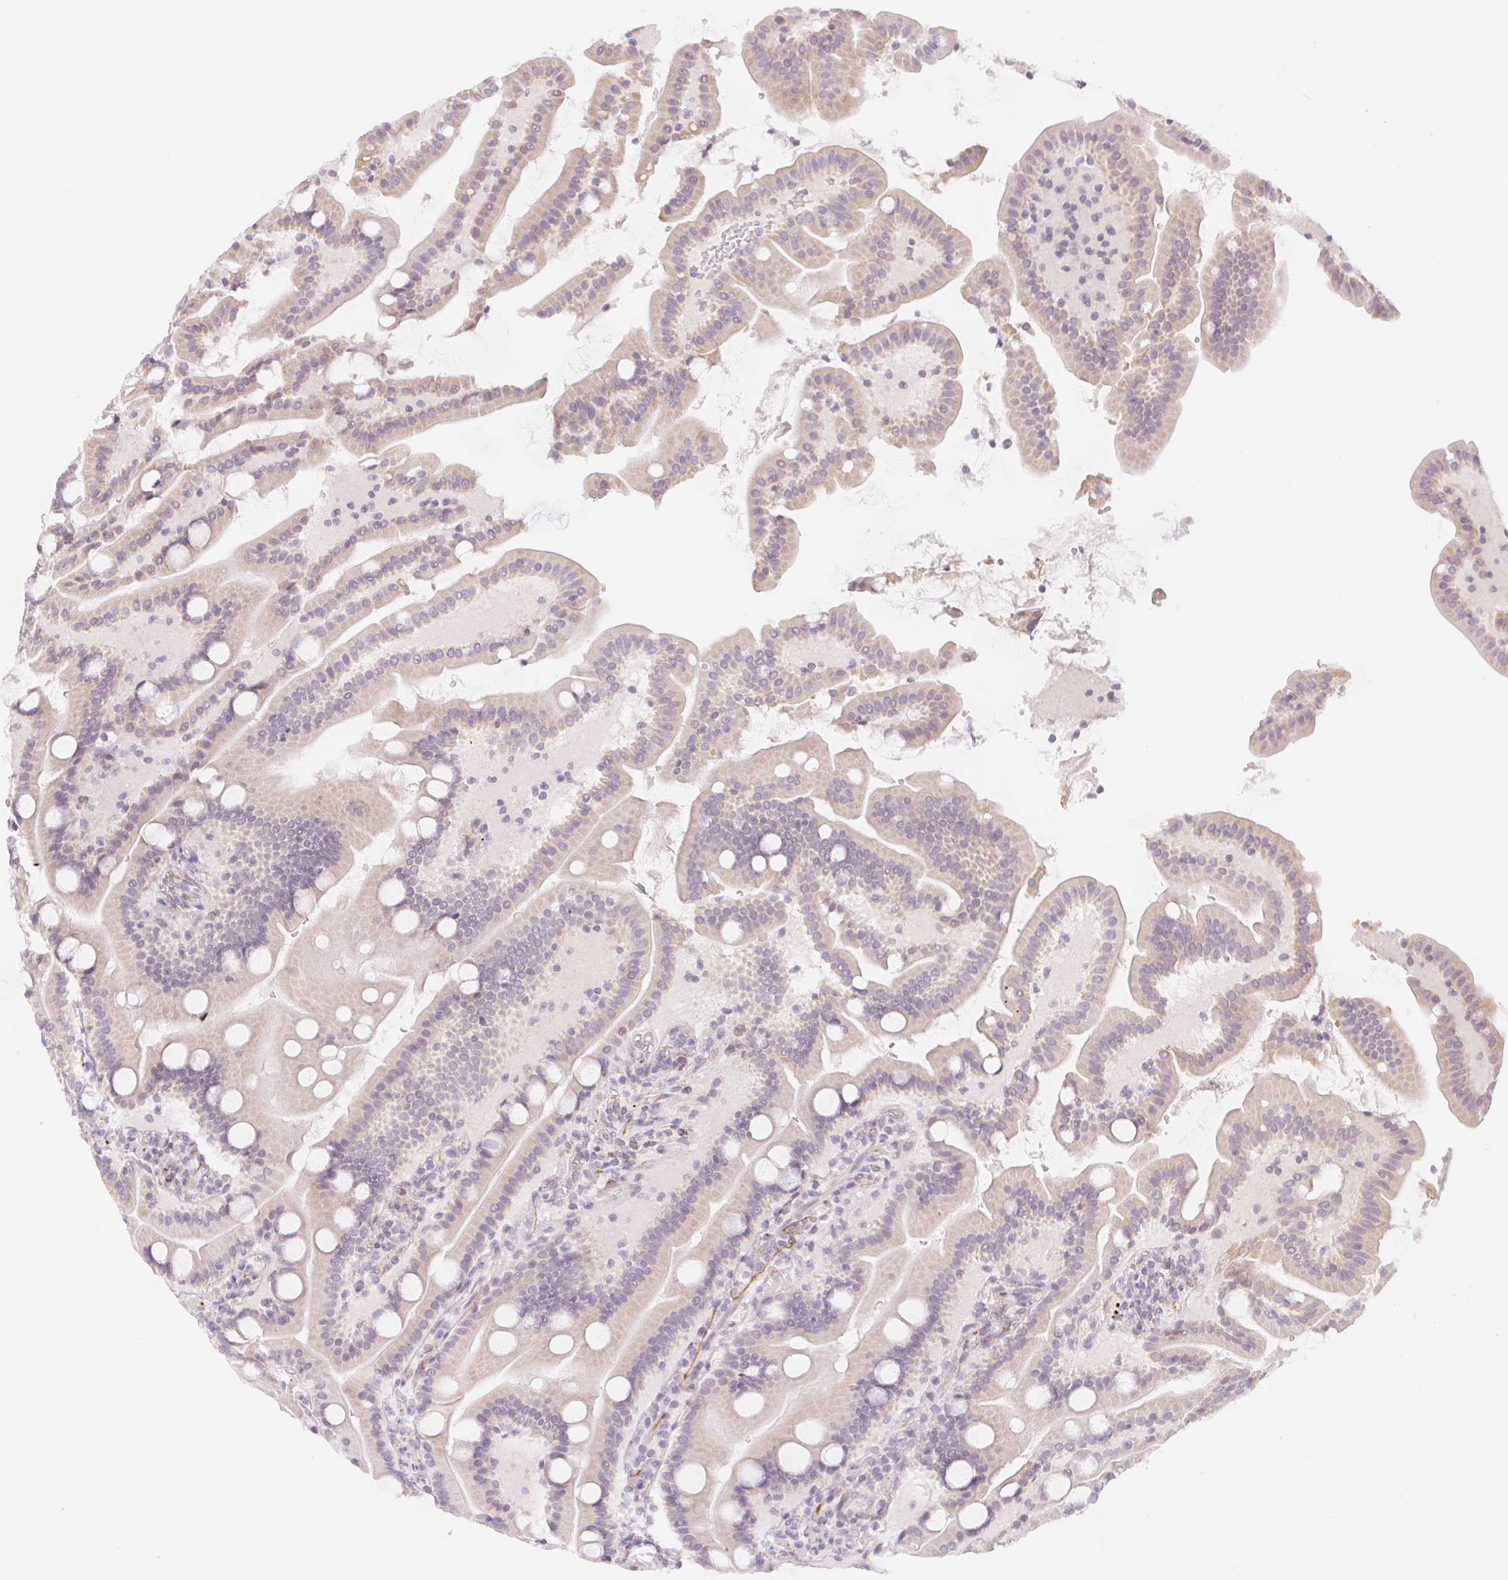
{"staining": {"intensity": "weak", "quantity": ">75%", "location": "cytoplasmic/membranous"}, "tissue": "duodenum", "cell_type": "Glandular cells", "image_type": "normal", "snomed": [{"axis": "morphology", "description": "Normal tissue, NOS"}, {"axis": "topography", "description": "Duodenum"}], "caption": "Normal duodenum displays weak cytoplasmic/membranous staining in approximately >75% of glandular cells (IHC, brightfield microscopy, high magnification)..", "gene": "CASKIN1", "patient": {"sex": "male", "age": 55}}